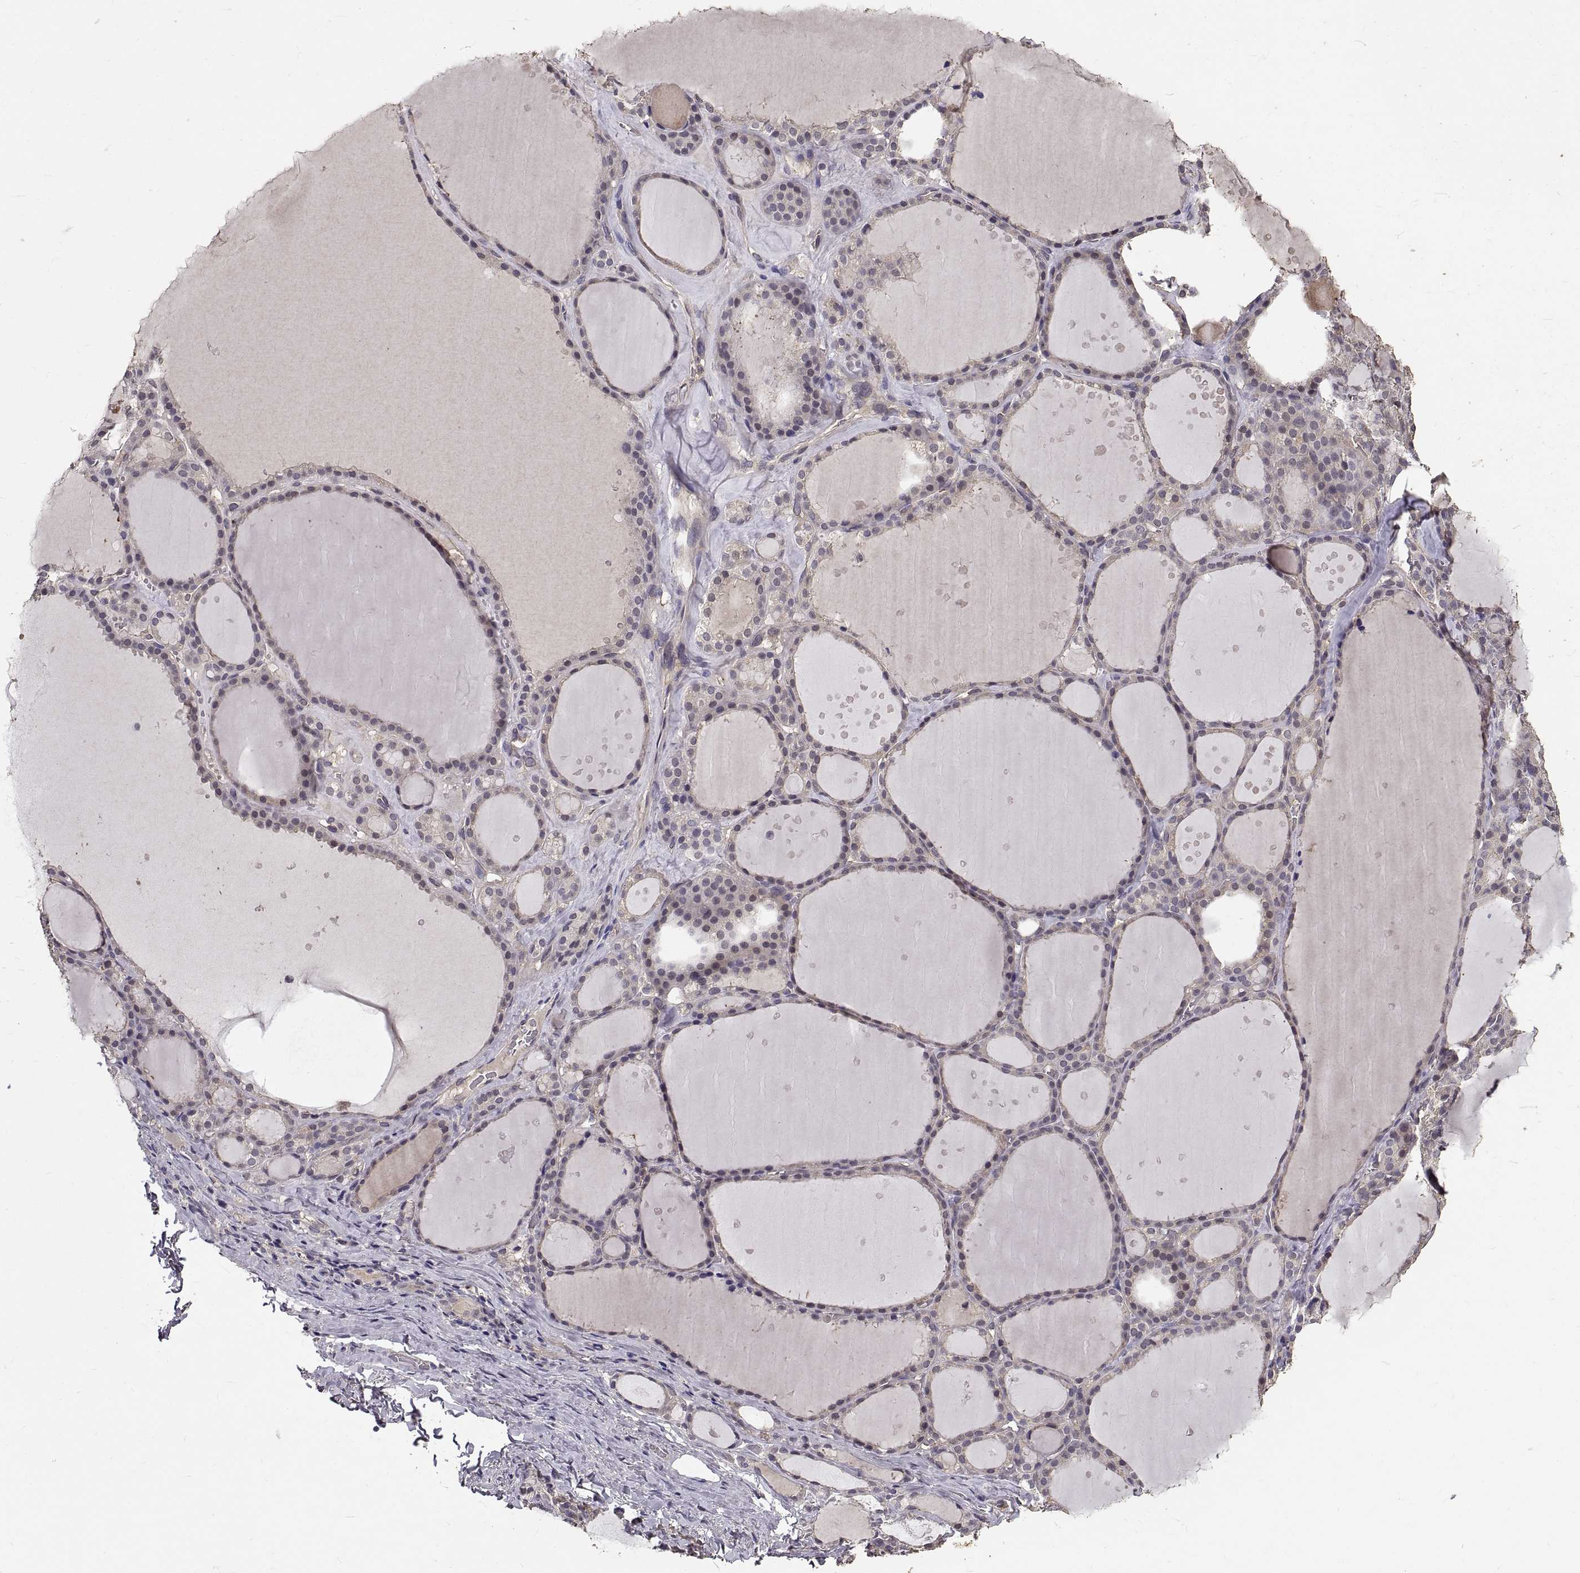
{"staining": {"intensity": "negative", "quantity": "none", "location": "none"}, "tissue": "thyroid gland", "cell_type": "Glandular cells", "image_type": "normal", "snomed": [{"axis": "morphology", "description": "Normal tissue, NOS"}, {"axis": "topography", "description": "Thyroid gland"}], "caption": "IHC histopathology image of unremarkable human thyroid gland stained for a protein (brown), which exhibits no expression in glandular cells.", "gene": "PEA15", "patient": {"sex": "male", "age": 68}}